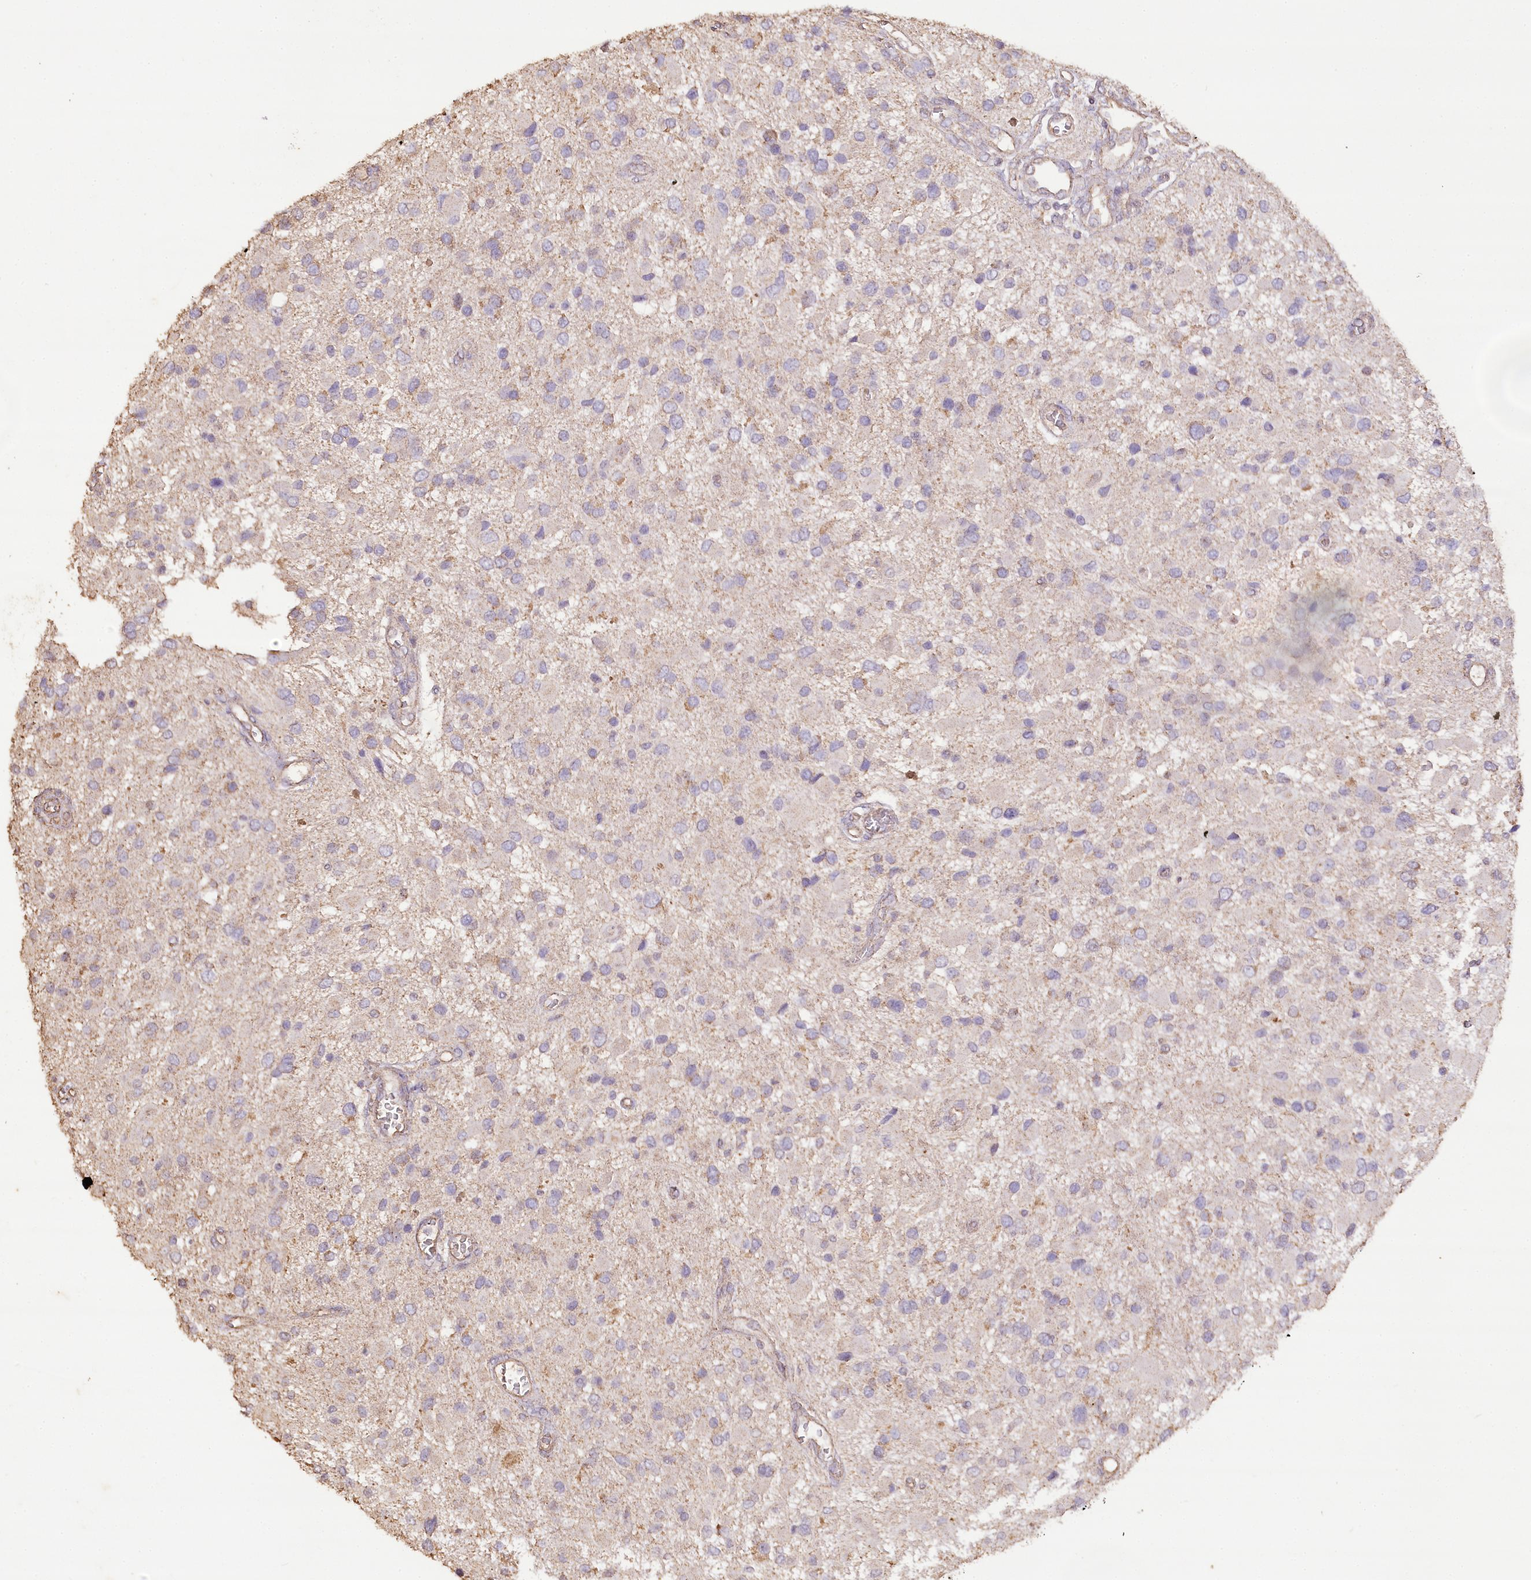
{"staining": {"intensity": "negative", "quantity": "none", "location": "none"}, "tissue": "glioma", "cell_type": "Tumor cells", "image_type": "cancer", "snomed": [{"axis": "morphology", "description": "Glioma, malignant, High grade"}, {"axis": "topography", "description": "Brain"}], "caption": "Immunohistochemistry (IHC) histopathology image of human malignant high-grade glioma stained for a protein (brown), which exhibits no positivity in tumor cells.", "gene": "IREB2", "patient": {"sex": "male", "age": 53}}